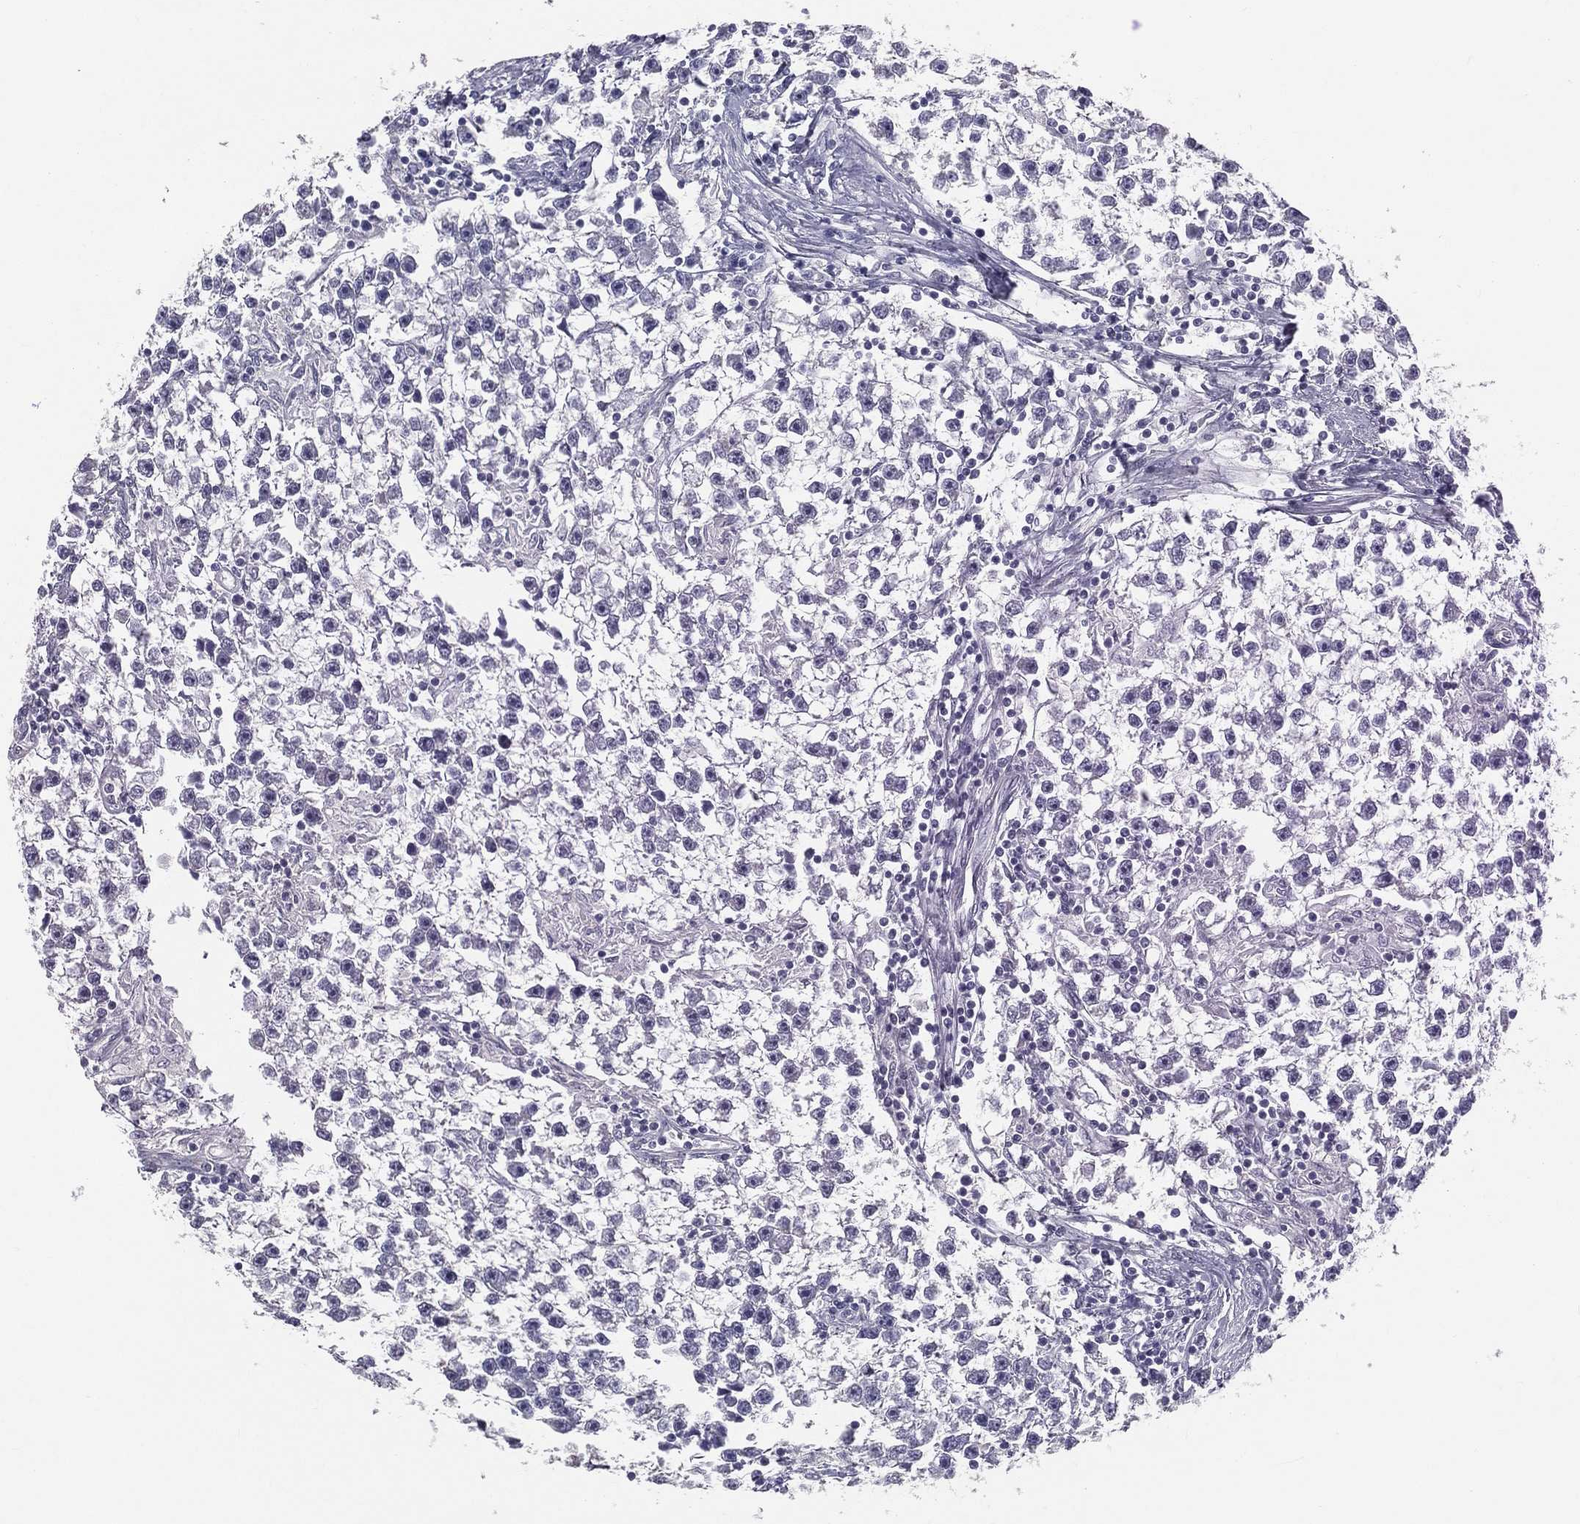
{"staining": {"intensity": "negative", "quantity": "none", "location": "none"}, "tissue": "testis cancer", "cell_type": "Tumor cells", "image_type": "cancer", "snomed": [{"axis": "morphology", "description": "Seminoma, NOS"}, {"axis": "topography", "description": "Testis"}], "caption": "Immunohistochemistry (IHC) photomicrograph of testis seminoma stained for a protein (brown), which reveals no positivity in tumor cells.", "gene": "MUC13", "patient": {"sex": "male", "age": 59}}